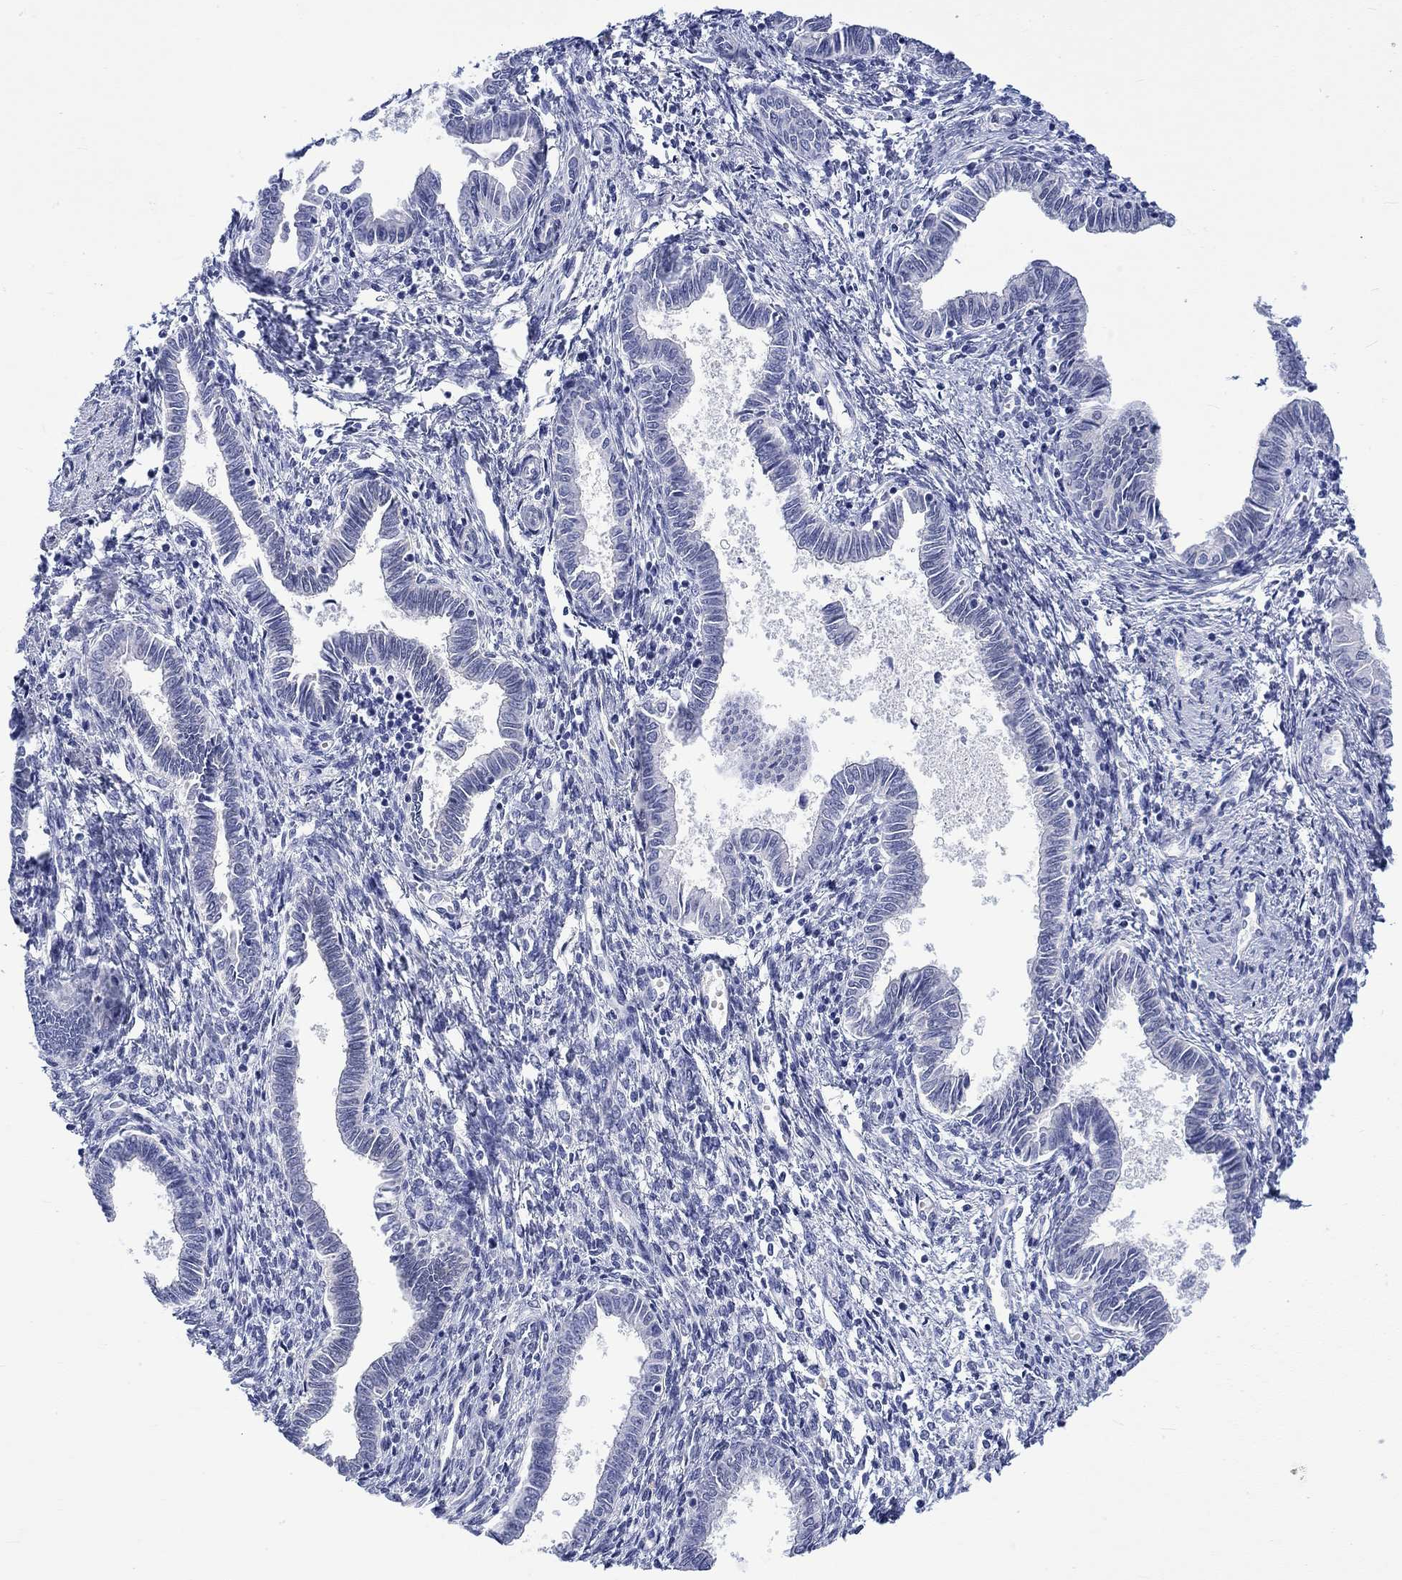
{"staining": {"intensity": "negative", "quantity": "none", "location": "none"}, "tissue": "cervical cancer", "cell_type": "Tumor cells", "image_type": "cancer", "snomed": [{"axis": "morphology", "description": "Adenocarcinoma, NOS"}, {"axis": "topography", "description": "Cervix"}], "caption": "Tumor cells are negative for brown protein staining in cervical cancer. (DAB immunohistochemistry (IHC) with hematoxylin counter stain).", "gene": "MSI1", "patient": {"sex": "female", "age": 42}}